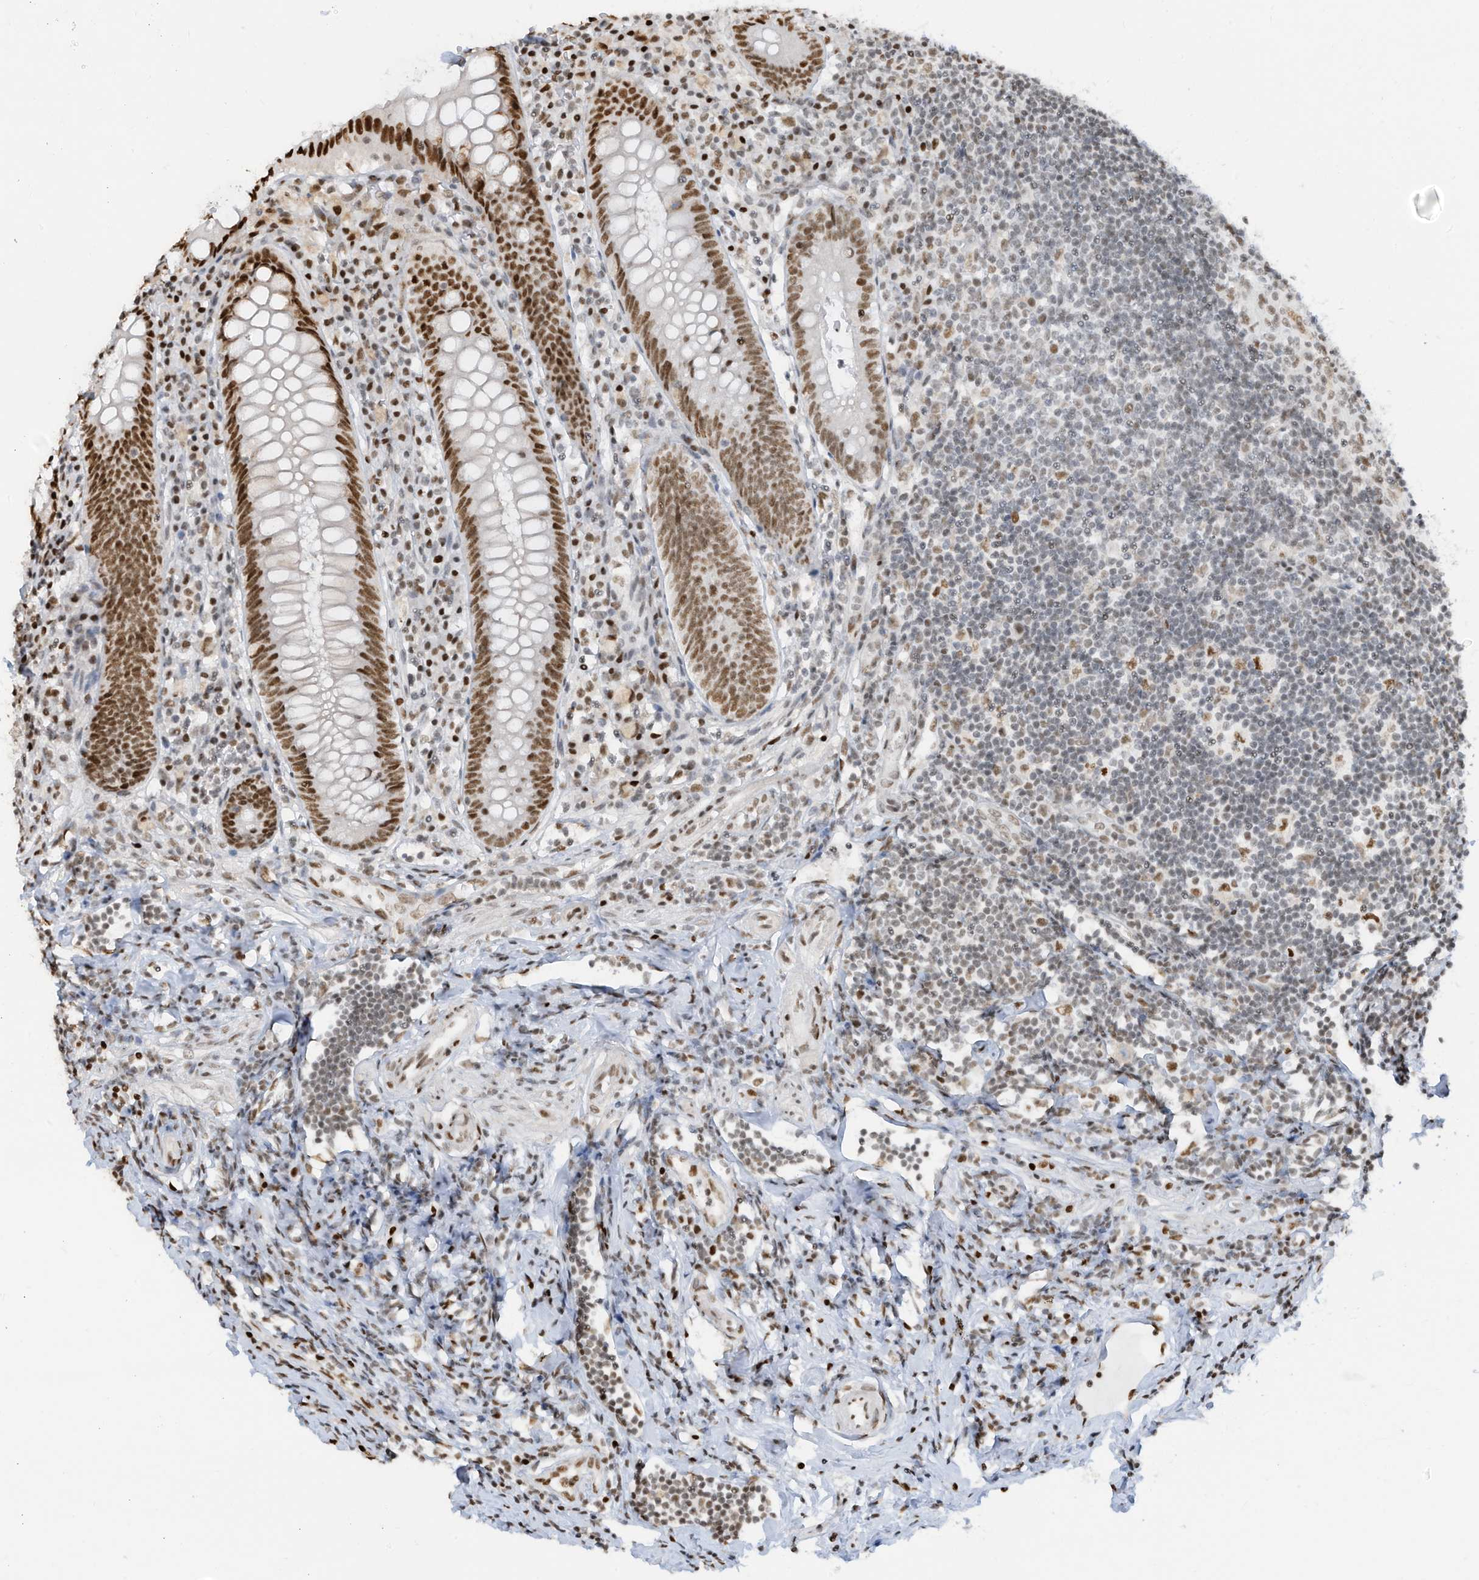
{"staining": {"intensity": "strong", "quantity": ">75%", "location": "nuclear"}, "tissue": "appendix", "cell_type": "Glandular cells", "image_type": "normal", "snomed": [{"axis": "morphology", "description": "Normal tissue, NOS"}, {"axis": "topography", "description": "Appendix"}], "caption": "Appendix was stained to show a protein in brown. There is high levels of strong nuclear staining in approximately >75% of glandular cells.", "gene": "SAMD15", "patient": {"sex": "female", "age": 54}}